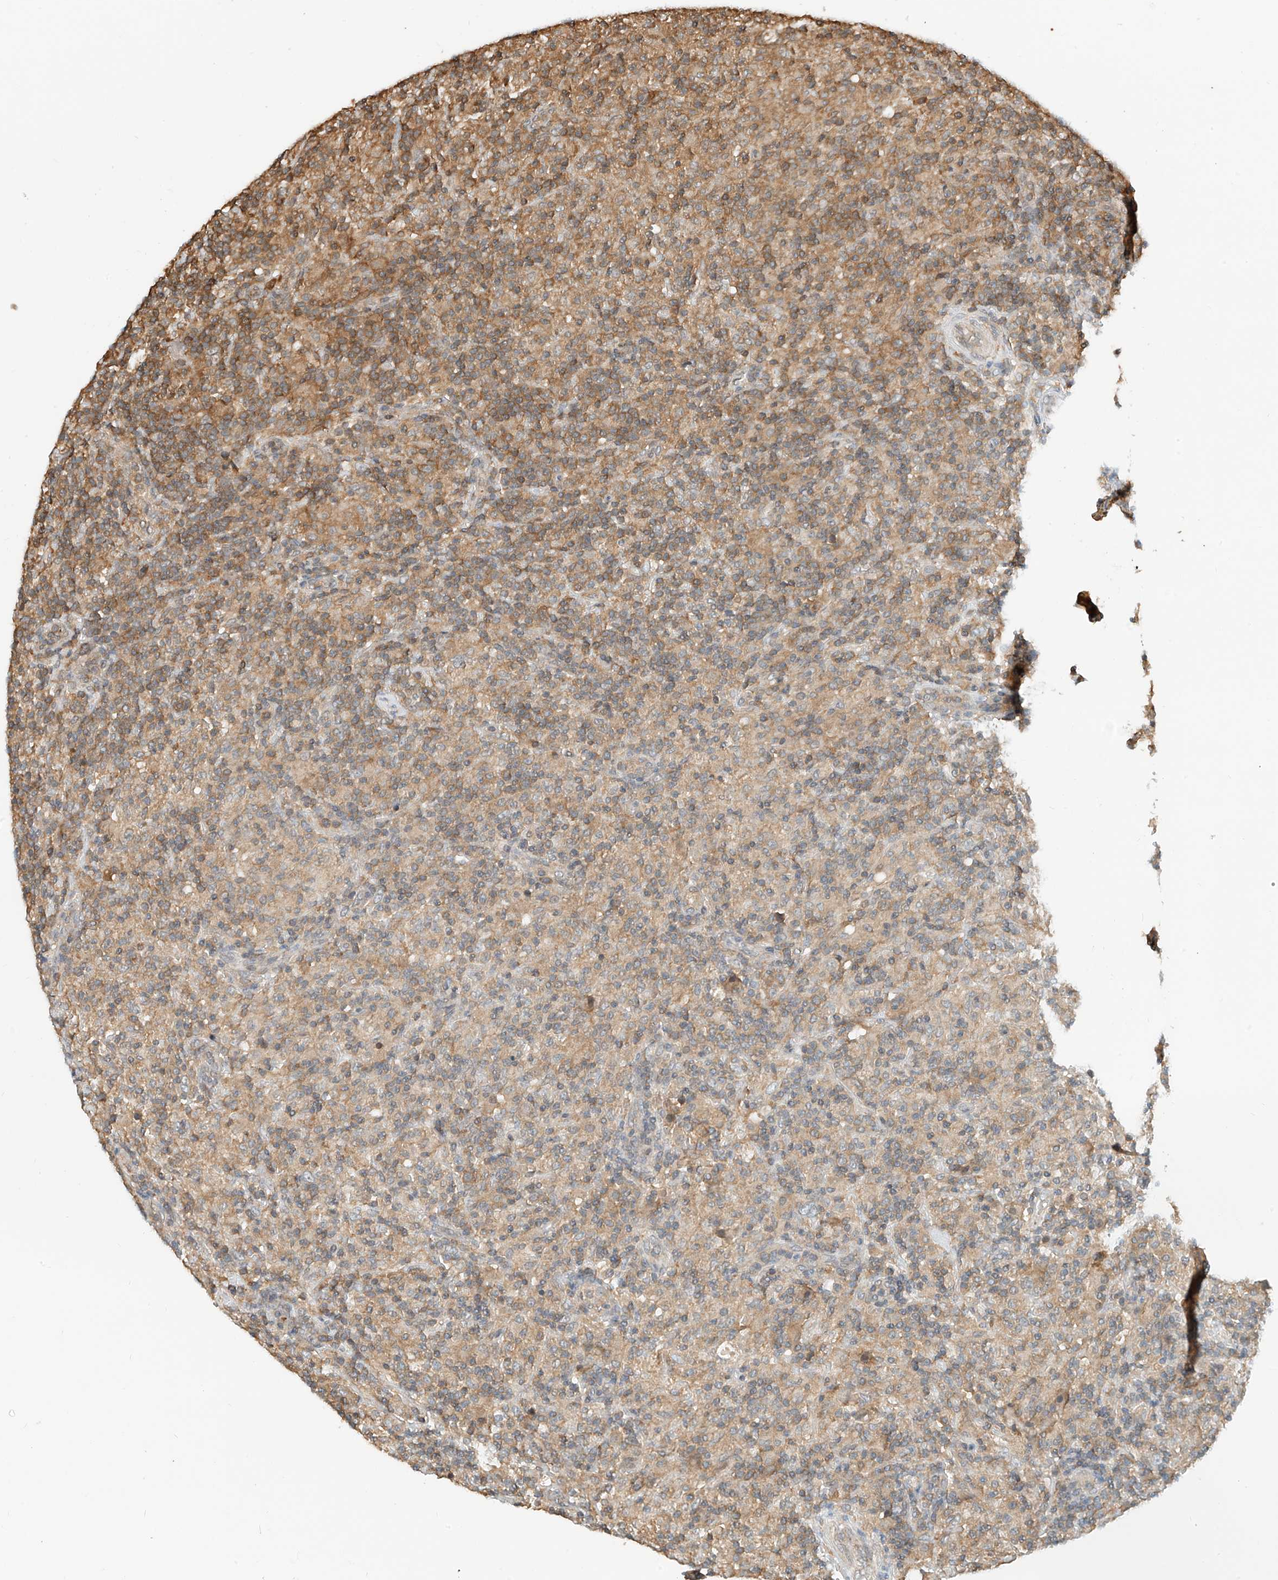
{"staining": {"intensity": "moderate", "quantity": "25%-75%", "location": "cytoplasmic/membranous"}, "tissue": "lymphoma", "cell_type": "Tumor cells", "image_type": "cancer", "snomed": [{"axis": "morphology", "description": "Hodgkin's disease, NOS"}, {"axis": "topography", "description": "Lymph node"}], "caption": "A photomicrograph of human lymphoma stained for a protein exhibits moderate cytoplasmic/membranous brown staining in tumor cells.", "gene": "PPA2", "patient": {"sex": "male", "age": 70}}